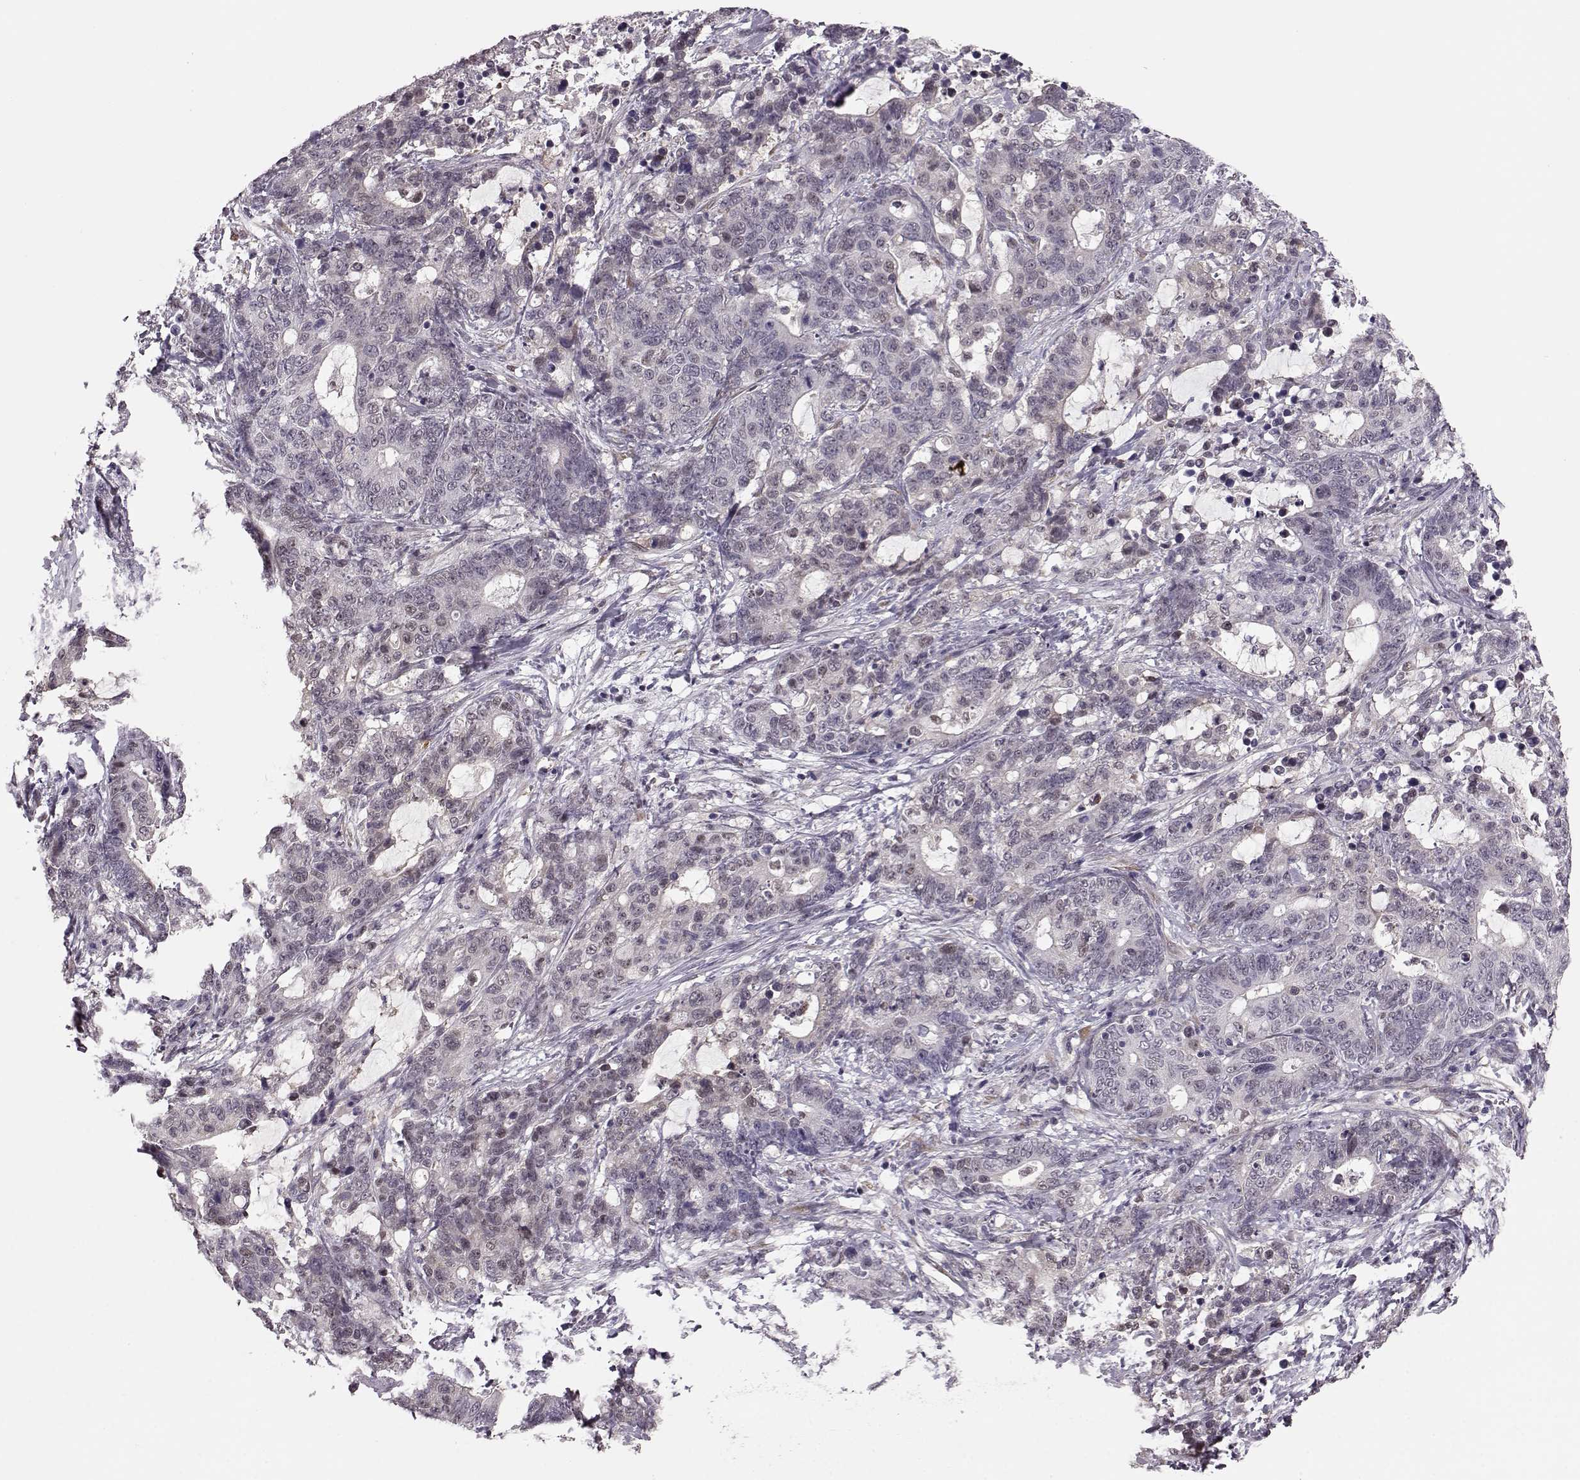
{"staining": {"intensity": "weak", "quantity": "<25%", "location": "nuclear"}, "tissue": "stomach cancer", "cell_type": "Tumor cells", "image_type": "cancer", "snomed": [{"axis": "morphology", "description": "Normal tissue, NOS"}, {"axis": "morphology", "description": "Adenocarcinoma, NOS"}, {"axis": "topography", "description": "Stomach"}], "caption": "There is no significant positivity in tumor cells of stomach cancer.", "gene": "KLF6", "patient": {"sex": "female", "age": 64}}